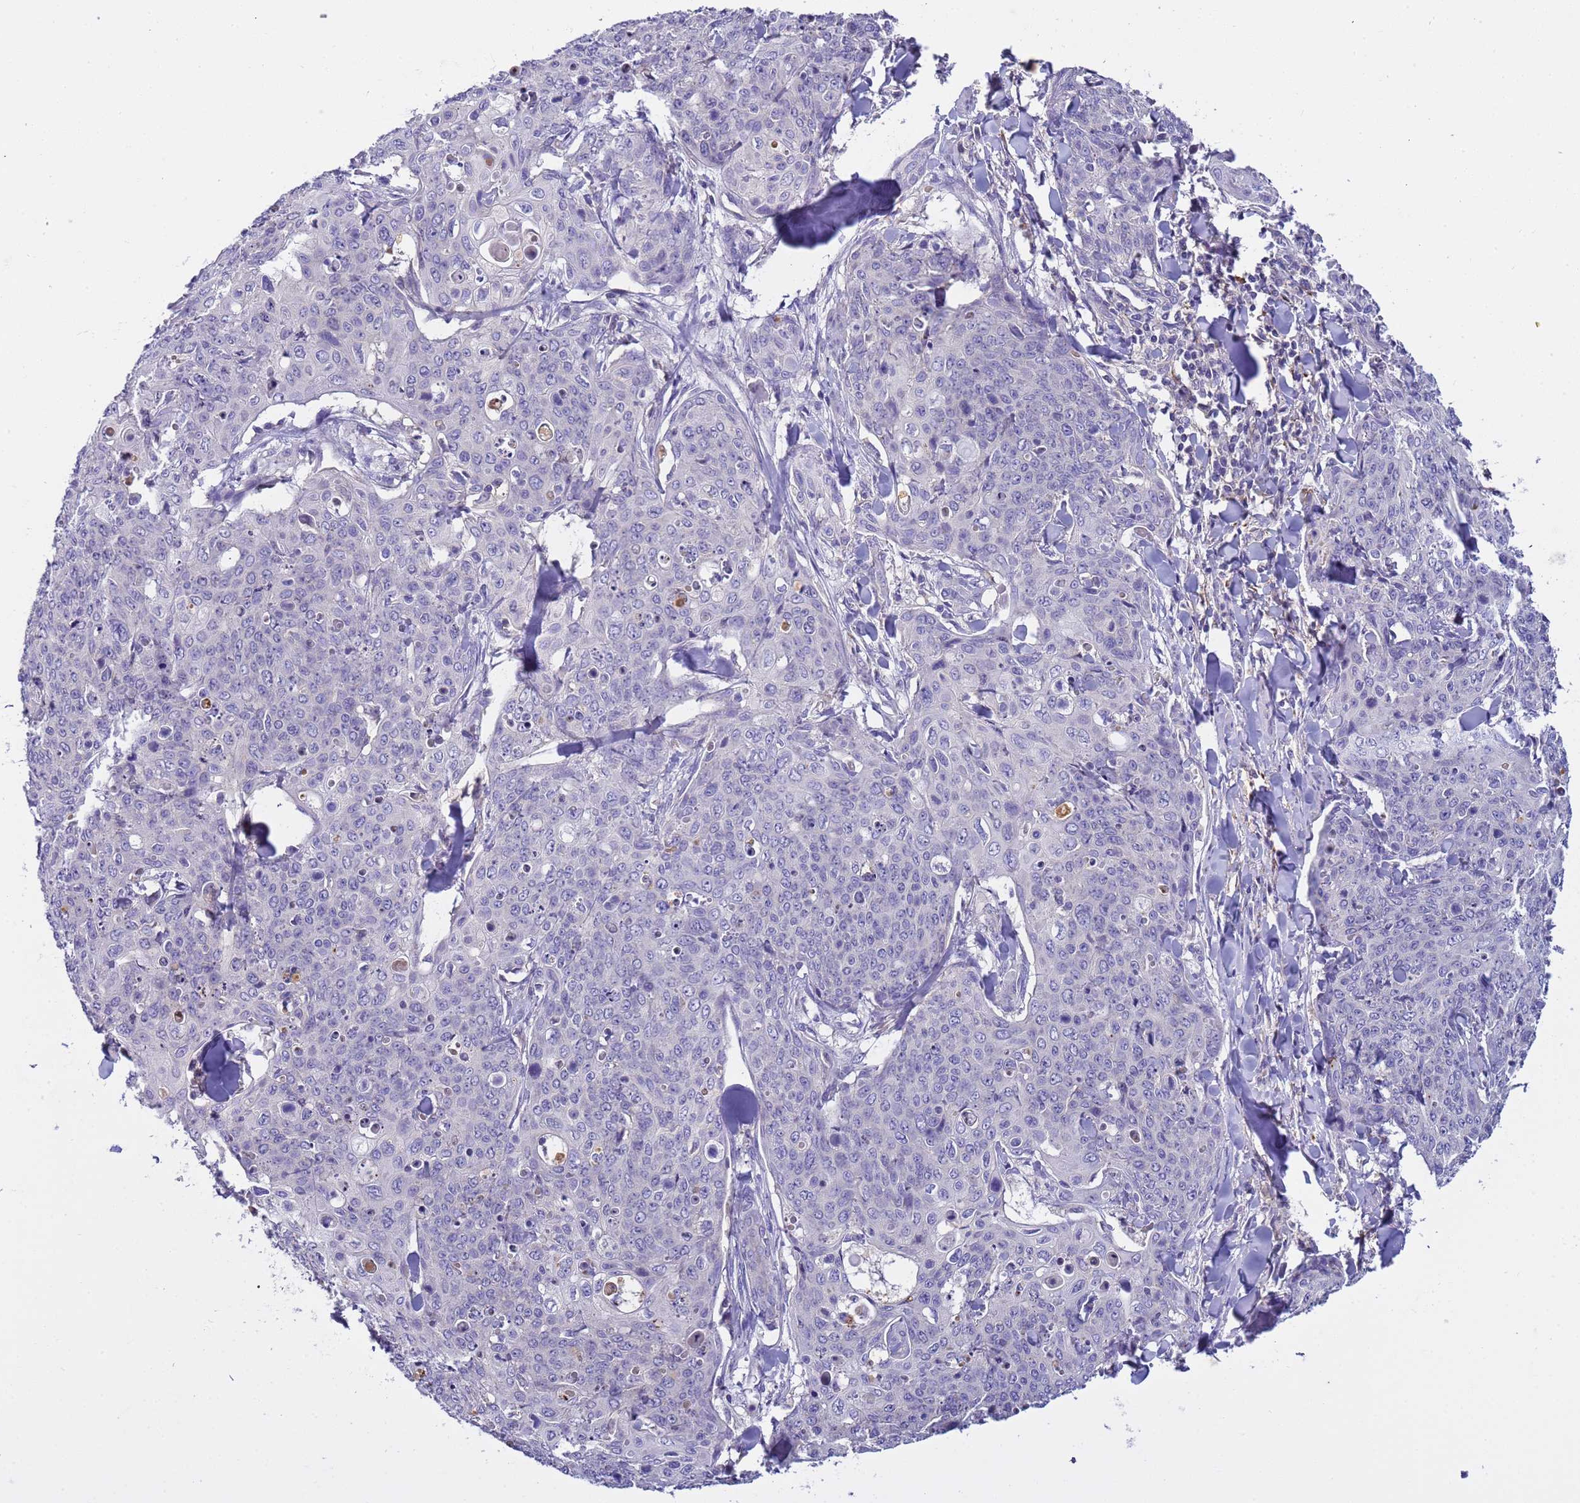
{"staining": {"intensity": "negative", "quantity": "none", "location": "none"}, "tissue": "skin cancer", "cell_type": "Tumor cells", "image_type": "cancer", "snomed": [{"axis": "morphology", "description": "Squamous cell carcinoma, NOS"}, {"axis": "topography", "description": "Skin"}, {"axis": "topography", "description": "Vulva"}], "caption": "A high-resolution histopathology image shows immunohistochemistry (IHC) staining of skin squamous cell carcinoma, which exhibits no significant staining in tumor cells. (DAB immunohistochemistry (IHC) visualized using brightfield microscopy, high magnification).", "gene": "PLCXD3", "patient": {"sex": "female", "age": 85}}